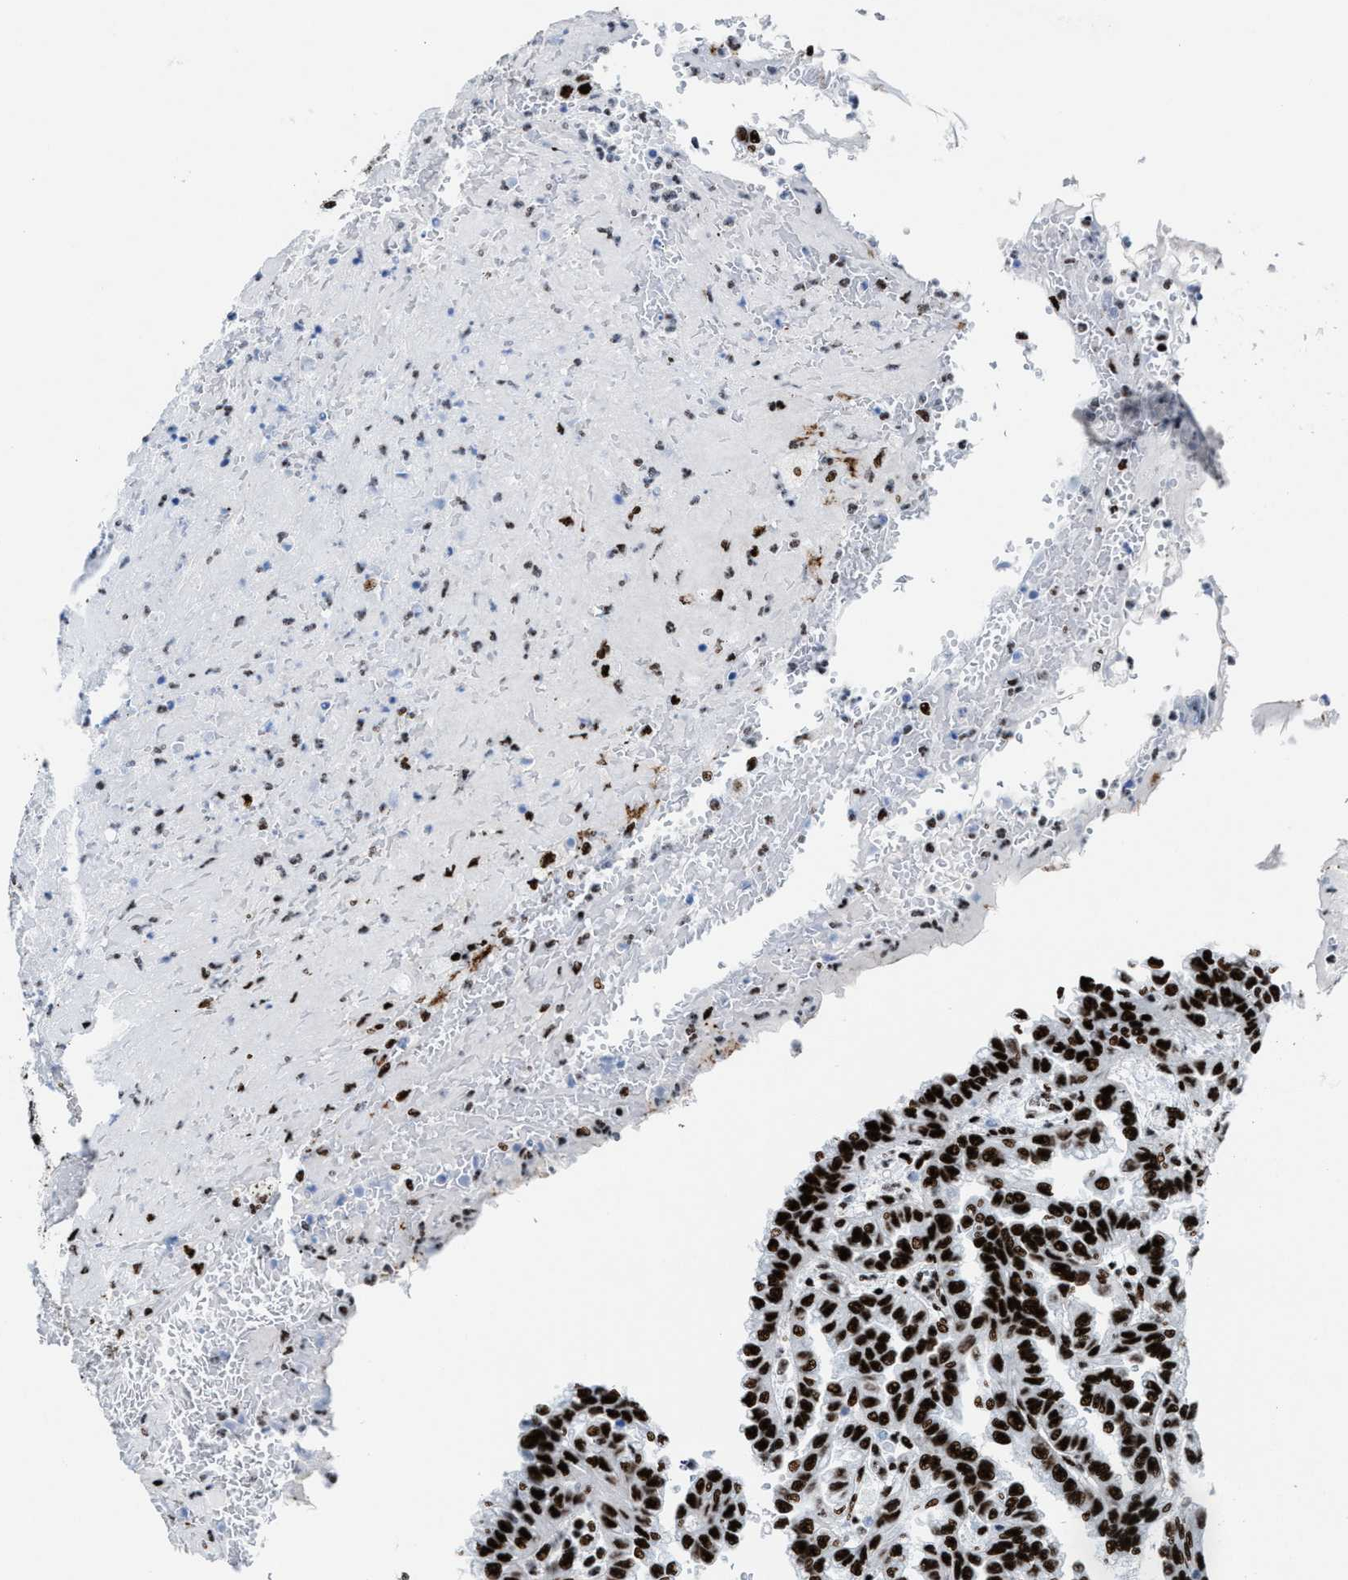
{"staining": {"intensity": "strong", "quantity": ">75%", "location": "nuclear"}, "tissue": "renal cancer", "cell_type": "Tumor cells", "image_type": "cancer", "snomed": [{"axis": "morphology", "description": "Inflammation, NOS"}, {"axis": "morphology", "description": "Adenocarcinoma, NOS"}, {"axis": "topography", "description": "Kidney"}], "caption": "A high amount of strong nuclear positivity is identified in about >75% of tumor cells in renal cancer tissue.", "gene": "NONO", "patient": {"sex": "male", "age": 68}}